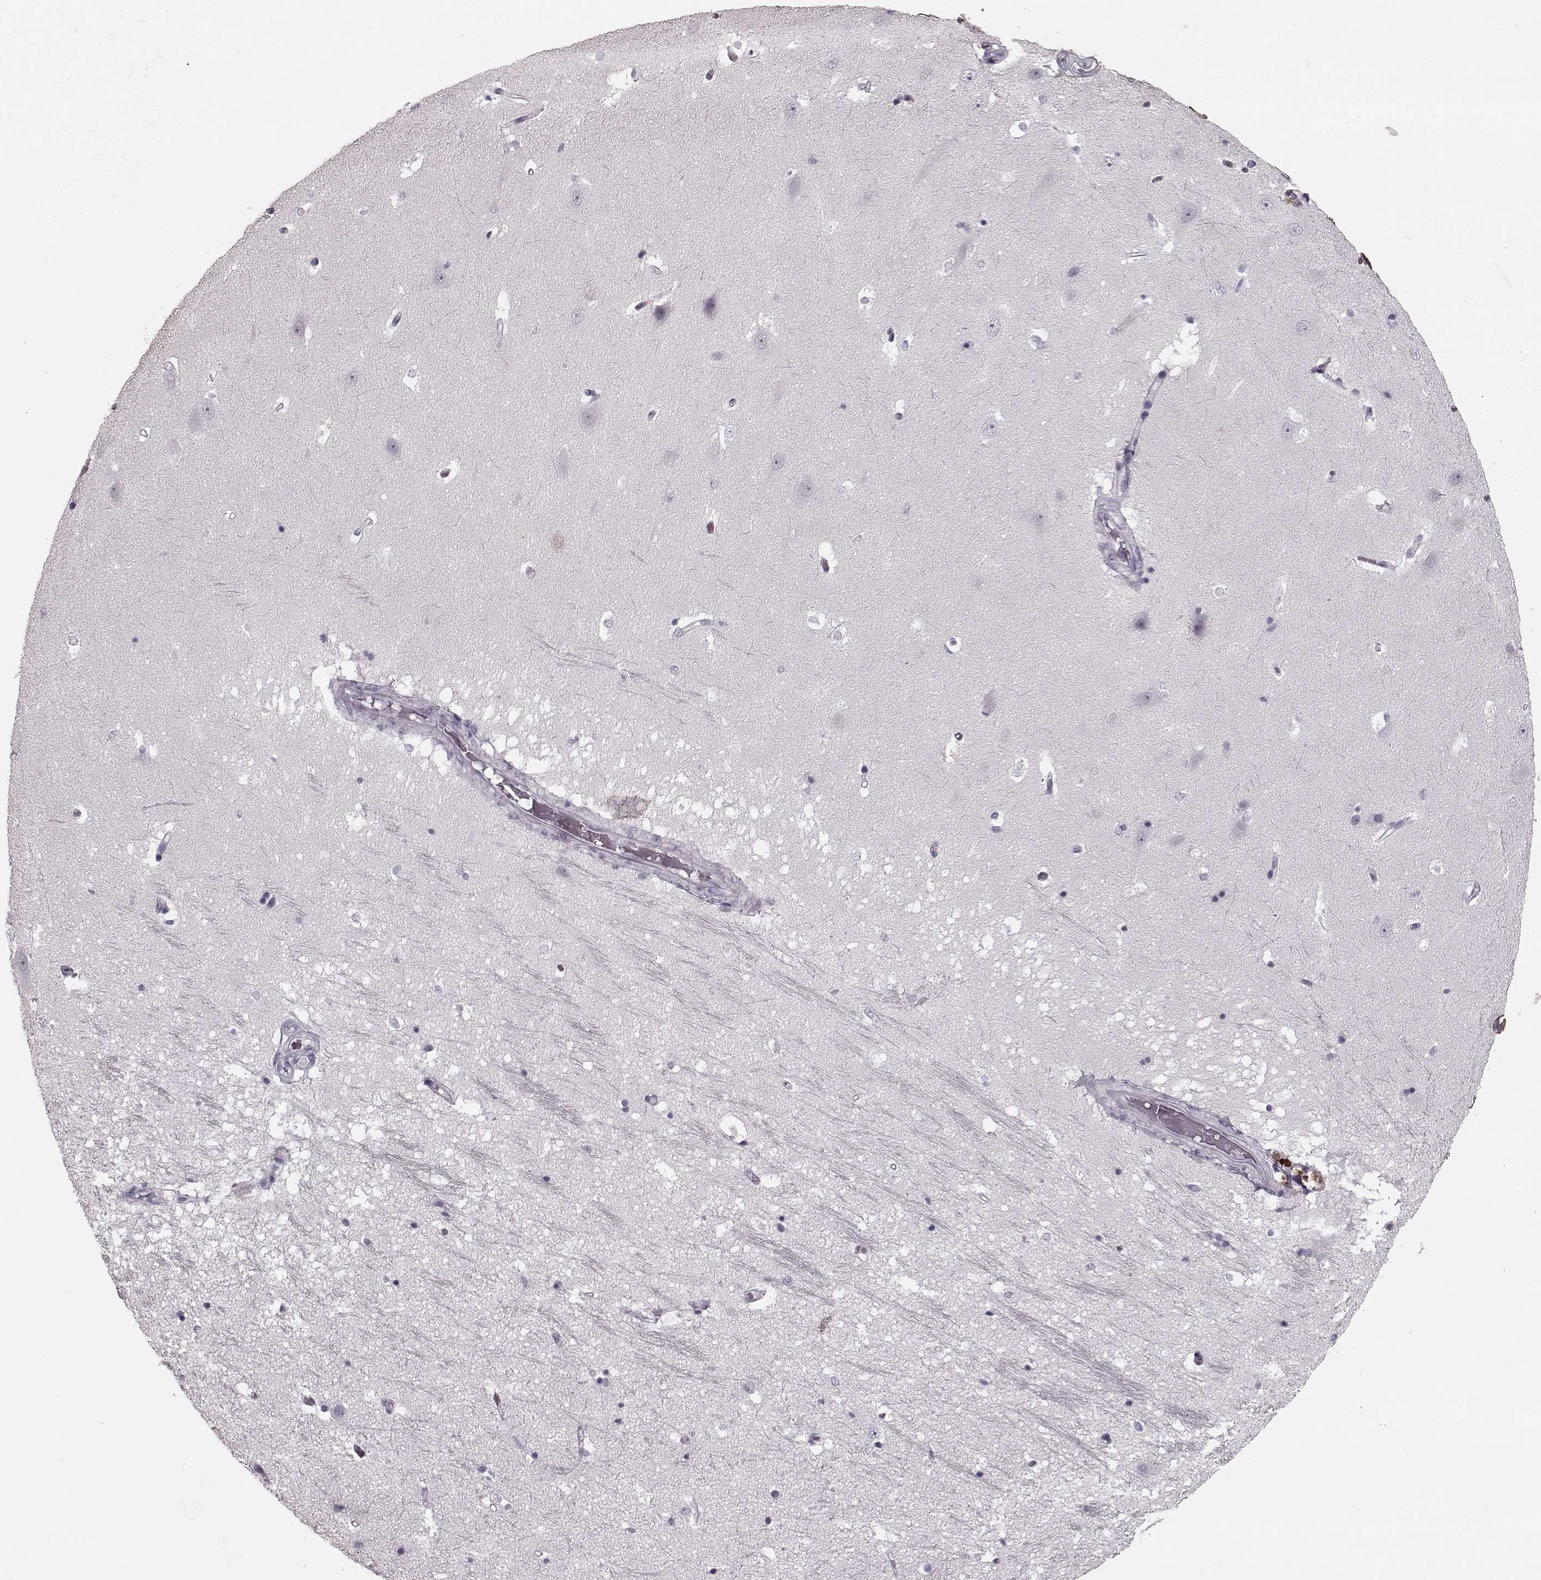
{"staining": {"intensity": "negative", "quantity": "none", "location": "none"}, "tissue": "hippocampus", "cell_type": "Glial cells", "image_type": "normal", "snomed": [{"axis": "morphology", "description": "Normal tissue, NOS"}, {"axis": "topography", "description": "Hippocampus"}], "caption": "Image shows no significant protein positivity in glial cells of unremarkable hippocampus.", "gene": "CST7", "patient": {"sex": "male", "age": 44}}